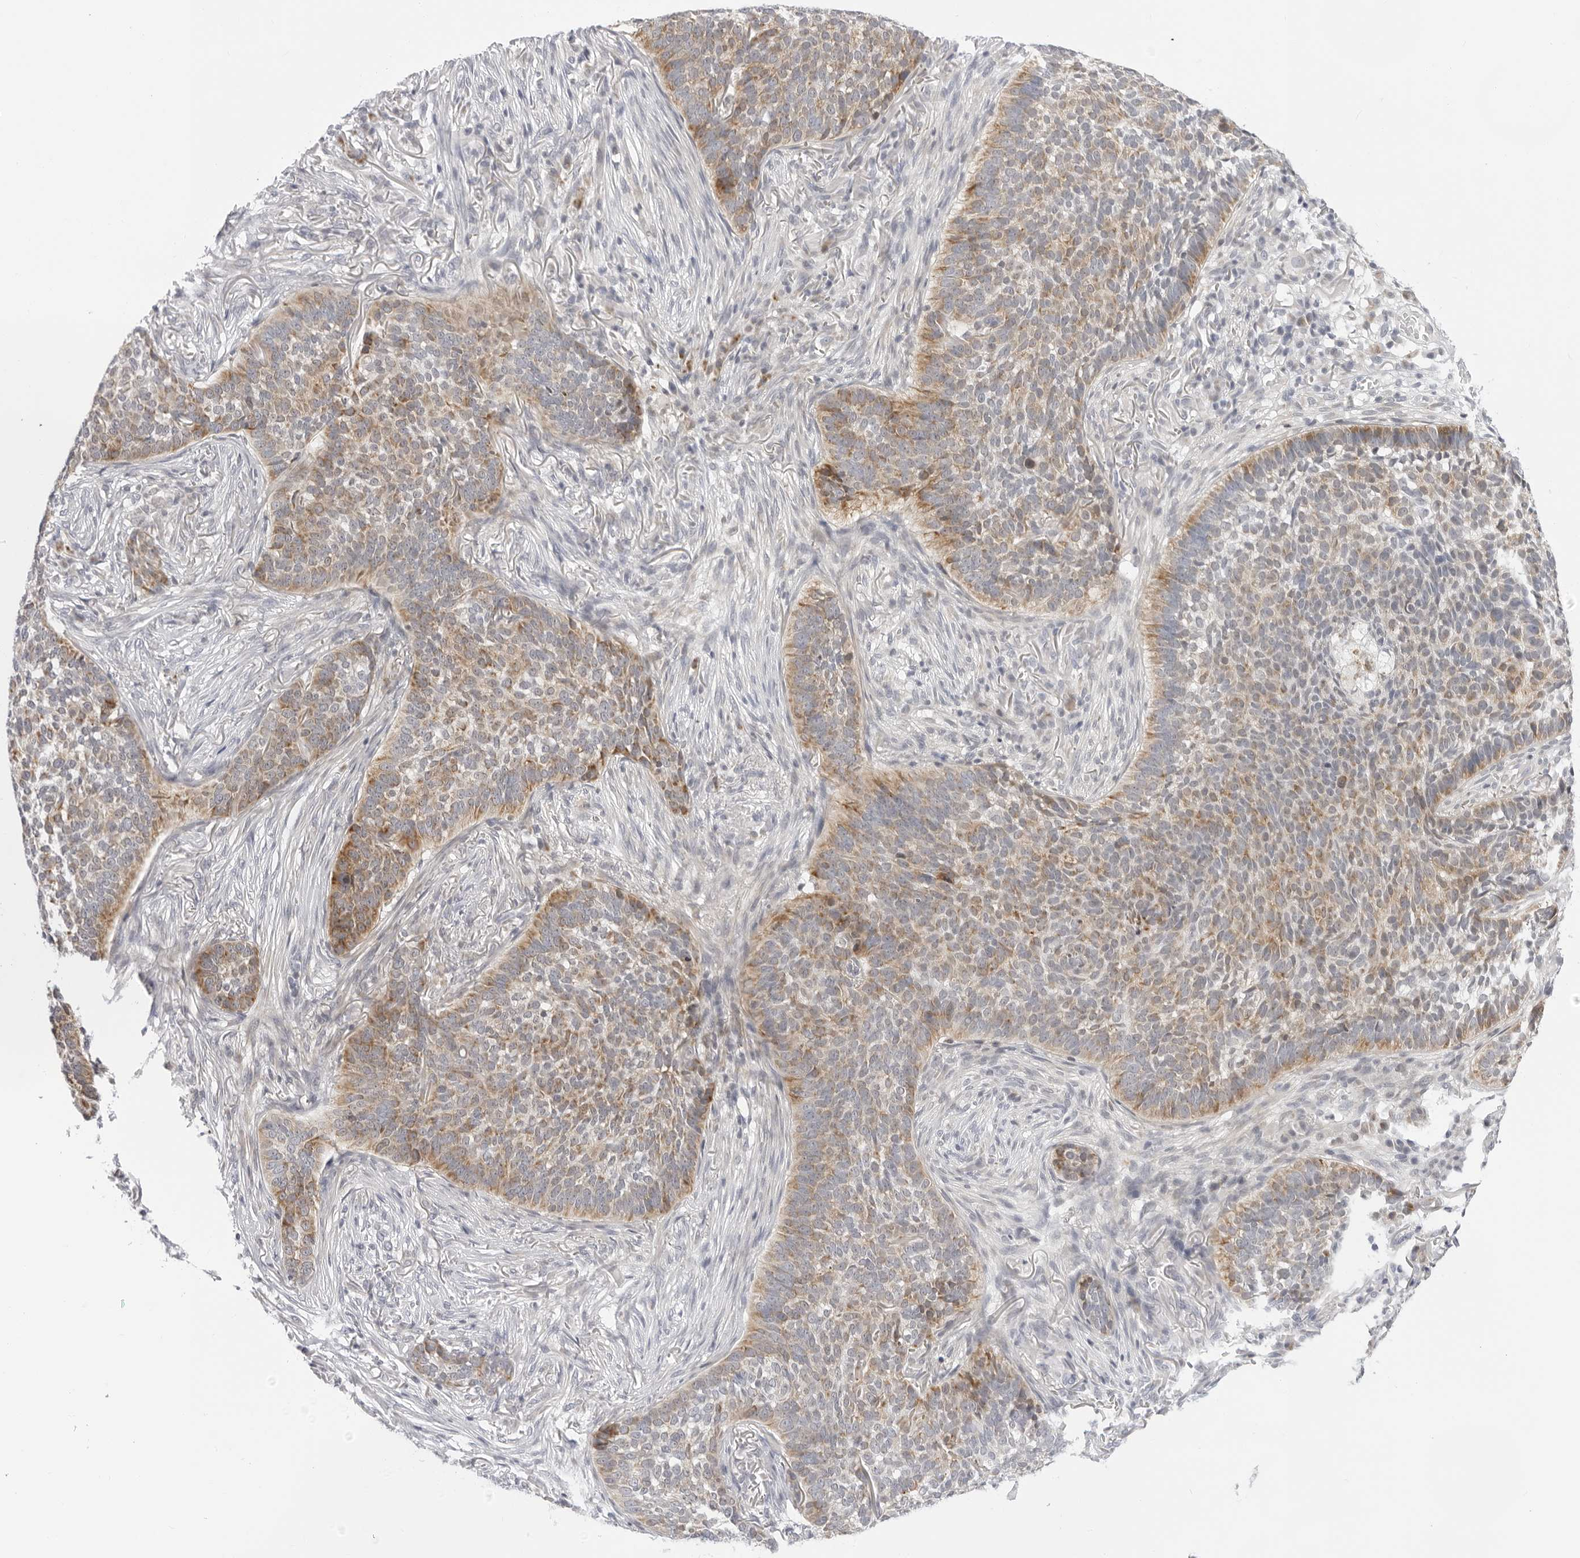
{"staining": {"intensity": "moderate", "quantity": ">75%", "location": "cytoplasmic/membranous"}, "tissue": "skin cancer", "cell_type": "Tumor cells", "image_type": "cancer", "snomed": [{"axis": "morphology", "description": "Basal cell carcinoma"}, {"axis": "topography", "description": "Skin"}], "caption": "Skin cancer tissue demonstrates moderate cytoplasmic/membranous staining in approximately >75% of tumor cells", "gene": "CIART", "patient": {"sex": "male", "age": 85}}